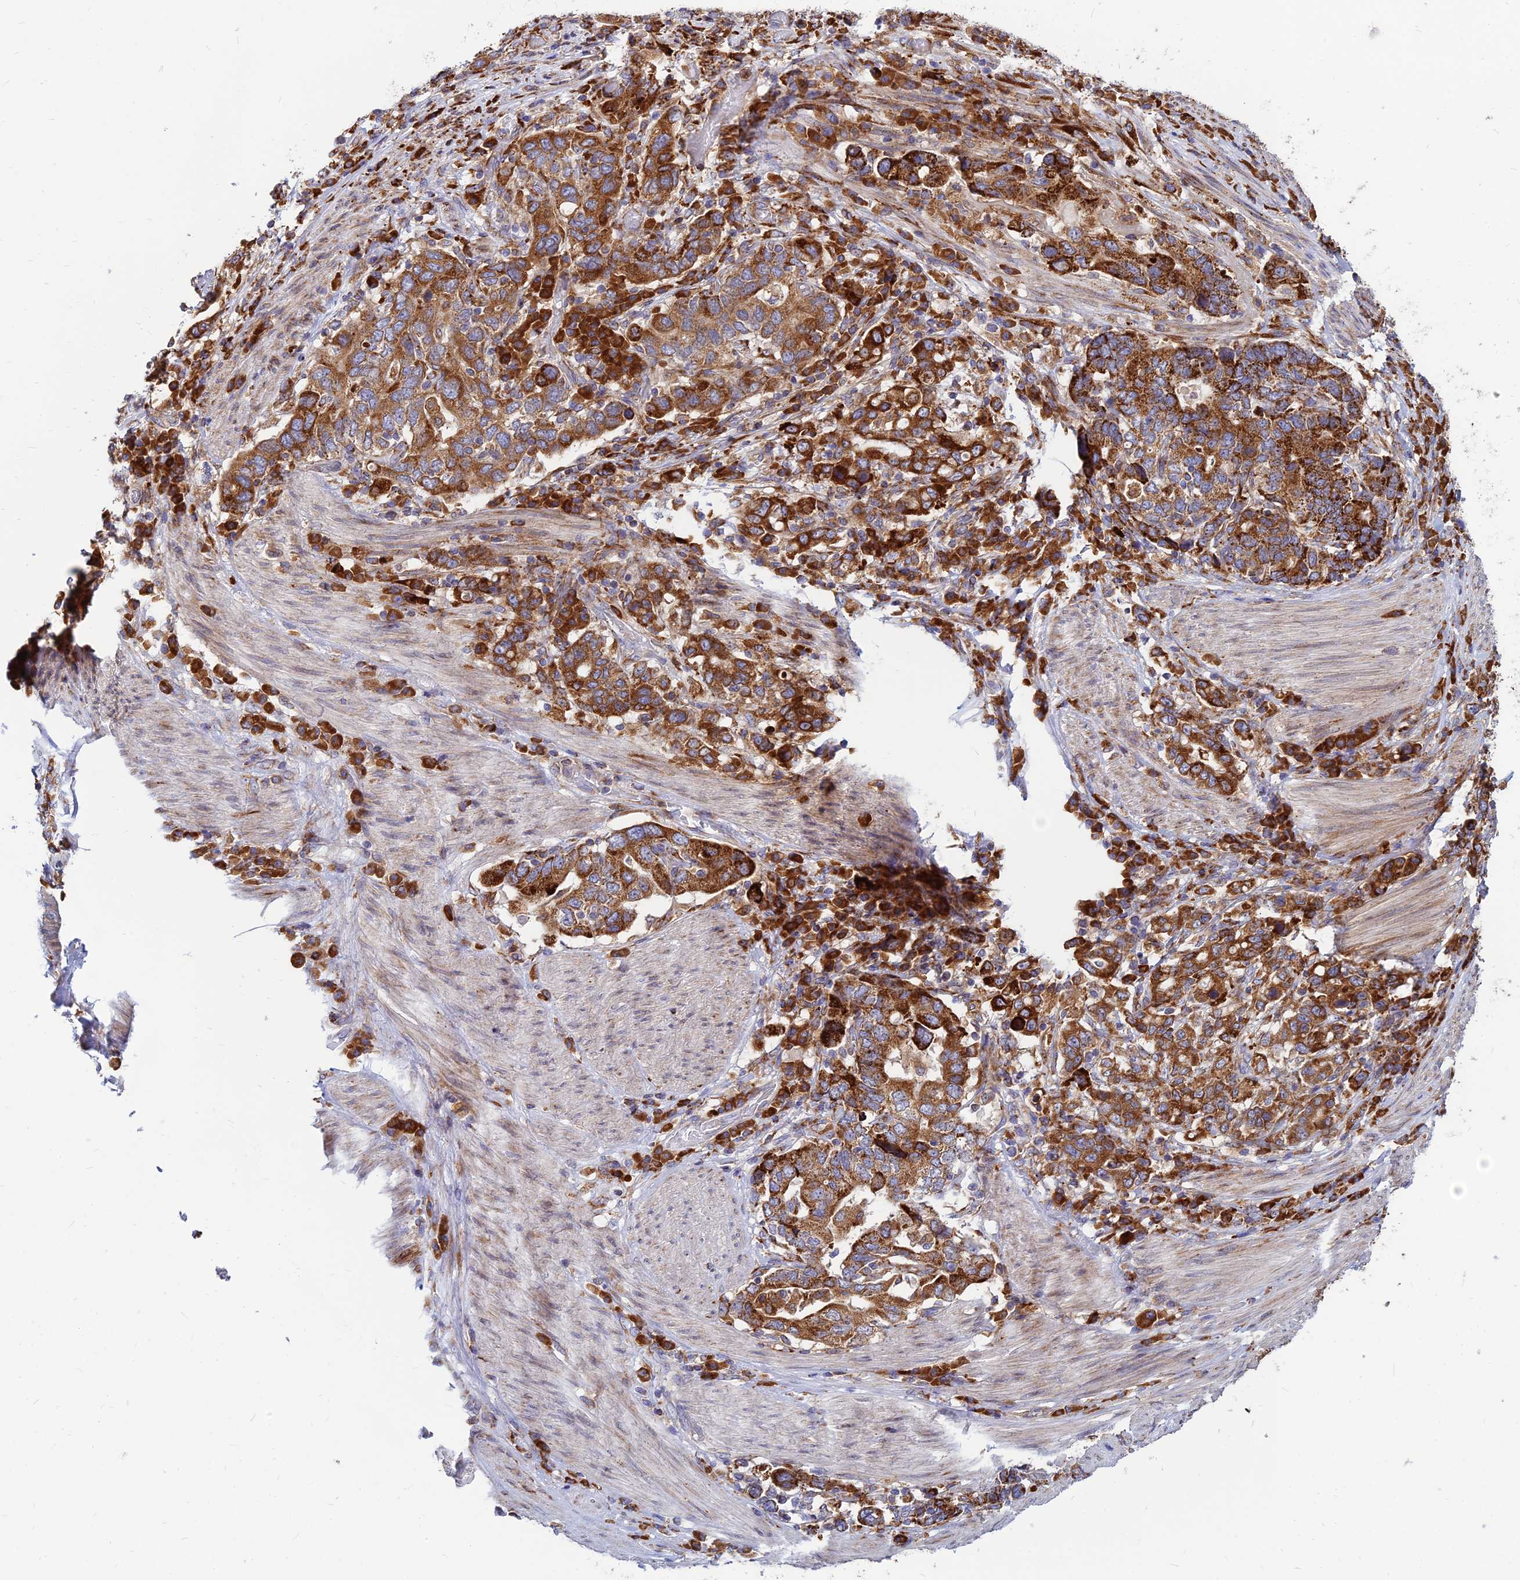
{"staining": {"intensity": "strong", "quantity": ">75%", "location": "cytoplasmic/membranous"}, "tissue": "stomach cancer", "cell_type": "Tumor cells", "image_type": "cancer", "snomed": [{"axis": "morphology", "description": "Adenocarcinoma, NOS"}, {"axis": "topography", "description": "Stomach, upper"}, {"axis": "topography", "description": "Stomach"}], "caption": "This image shows IHC staining of human stomach cancer, with high strong cytoplasmic/membranous positivity in approximately >75% of tumor cells.", "gene": "CCT6B", "patient": {"sex": "male", "age": 62}}